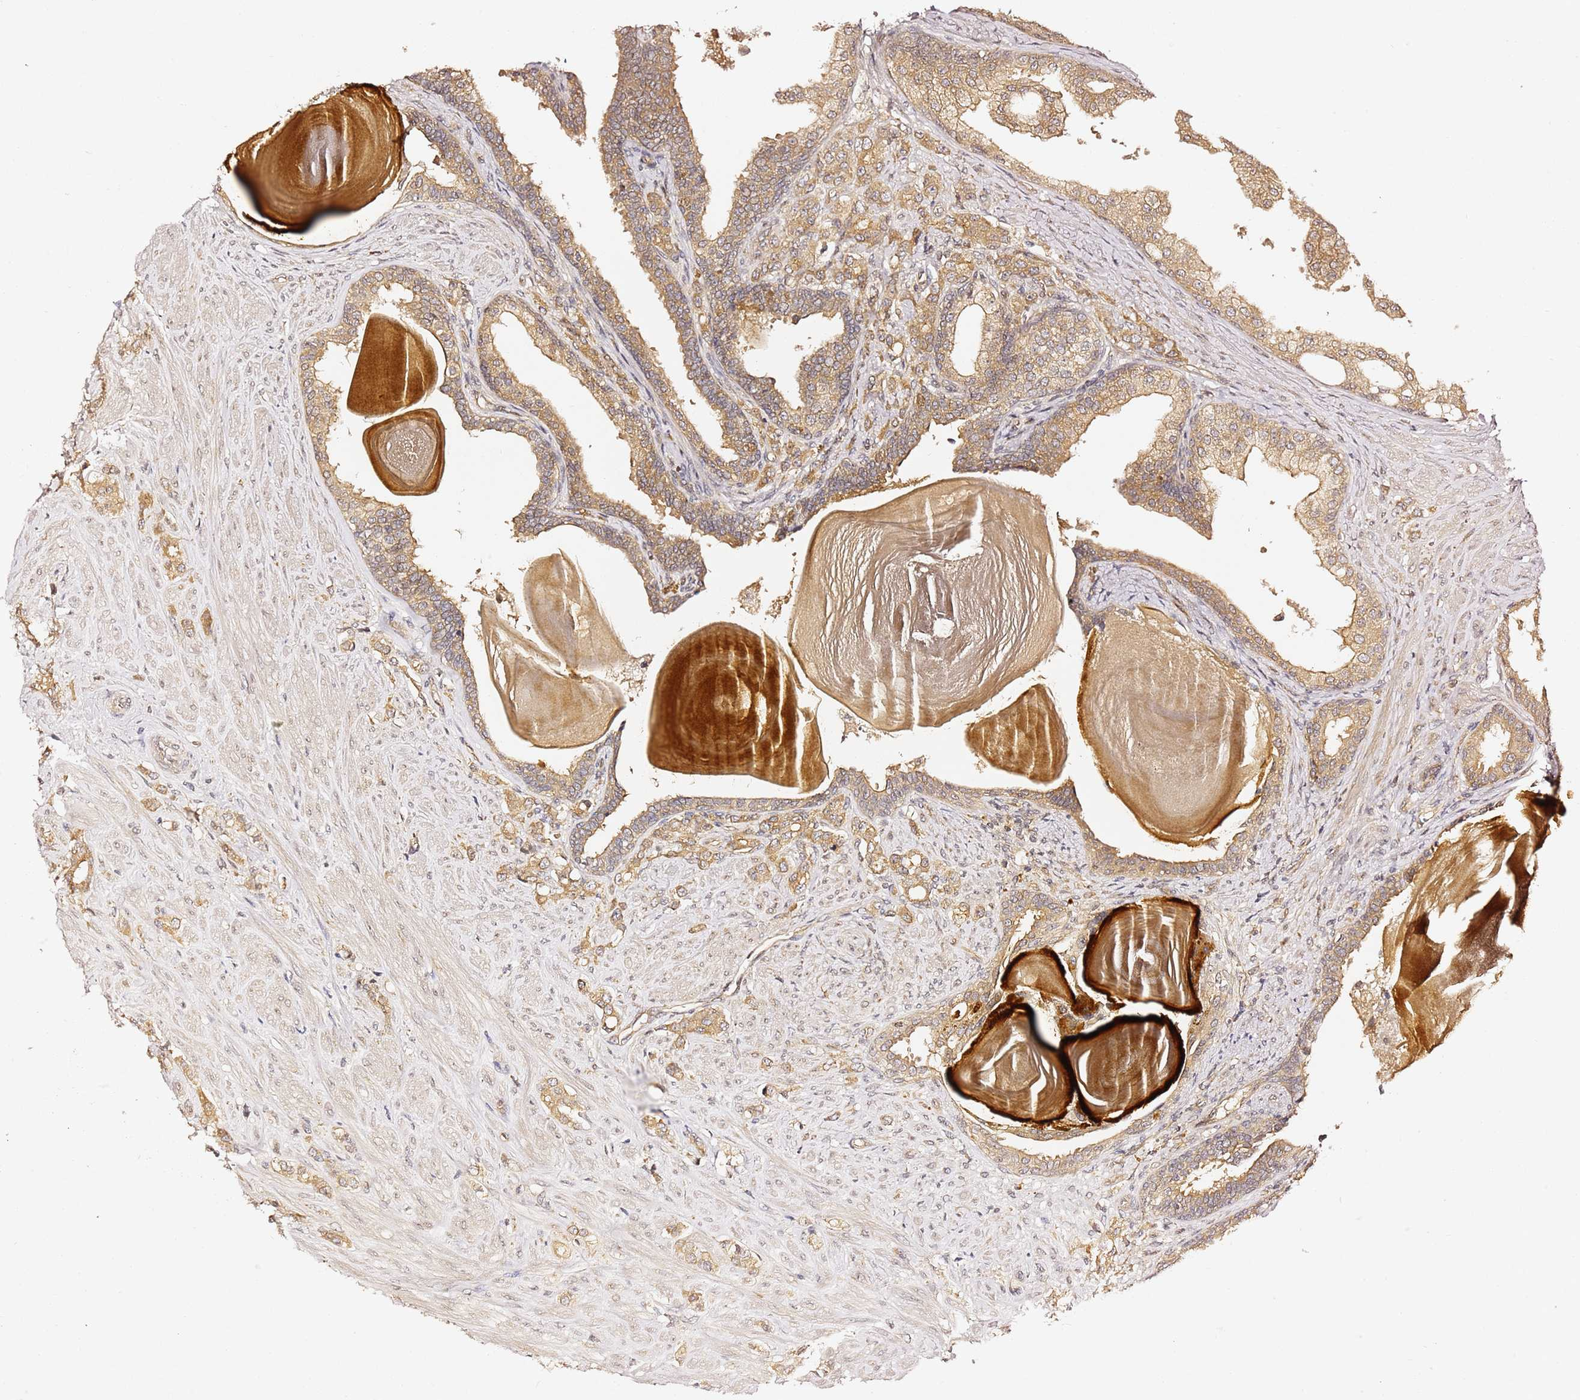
{"staining": {"intensity": "moderate", "quantity": ">75%", "location": "cytoplasmic/membranous"}, "tissue": "prostate cancer", "cell_type": "Tumor cells", "image_type": "cancer", "snomed": [{"axis": "morphology", "description": "Adenocarcinoma, High grade"}, {"axis": "topography", "description": "Prostate"}], "caption": "Immunohistochemistry staining of prostate high-grade adenocarcinoma, which displays medium levels of moderate cytoplasmic/membranous positivity in approximately >75% of tumor cells indicating moderate cytoplasmic/membranous protein expression. The staining was performed using DAB (3,3'-diaminobenzidine) (brown) for protein detection and nuclei were counterstained in hematoxylin (blue).", "gene": "OSBPL2", "patient": {"sex": "male", "age": 62}}